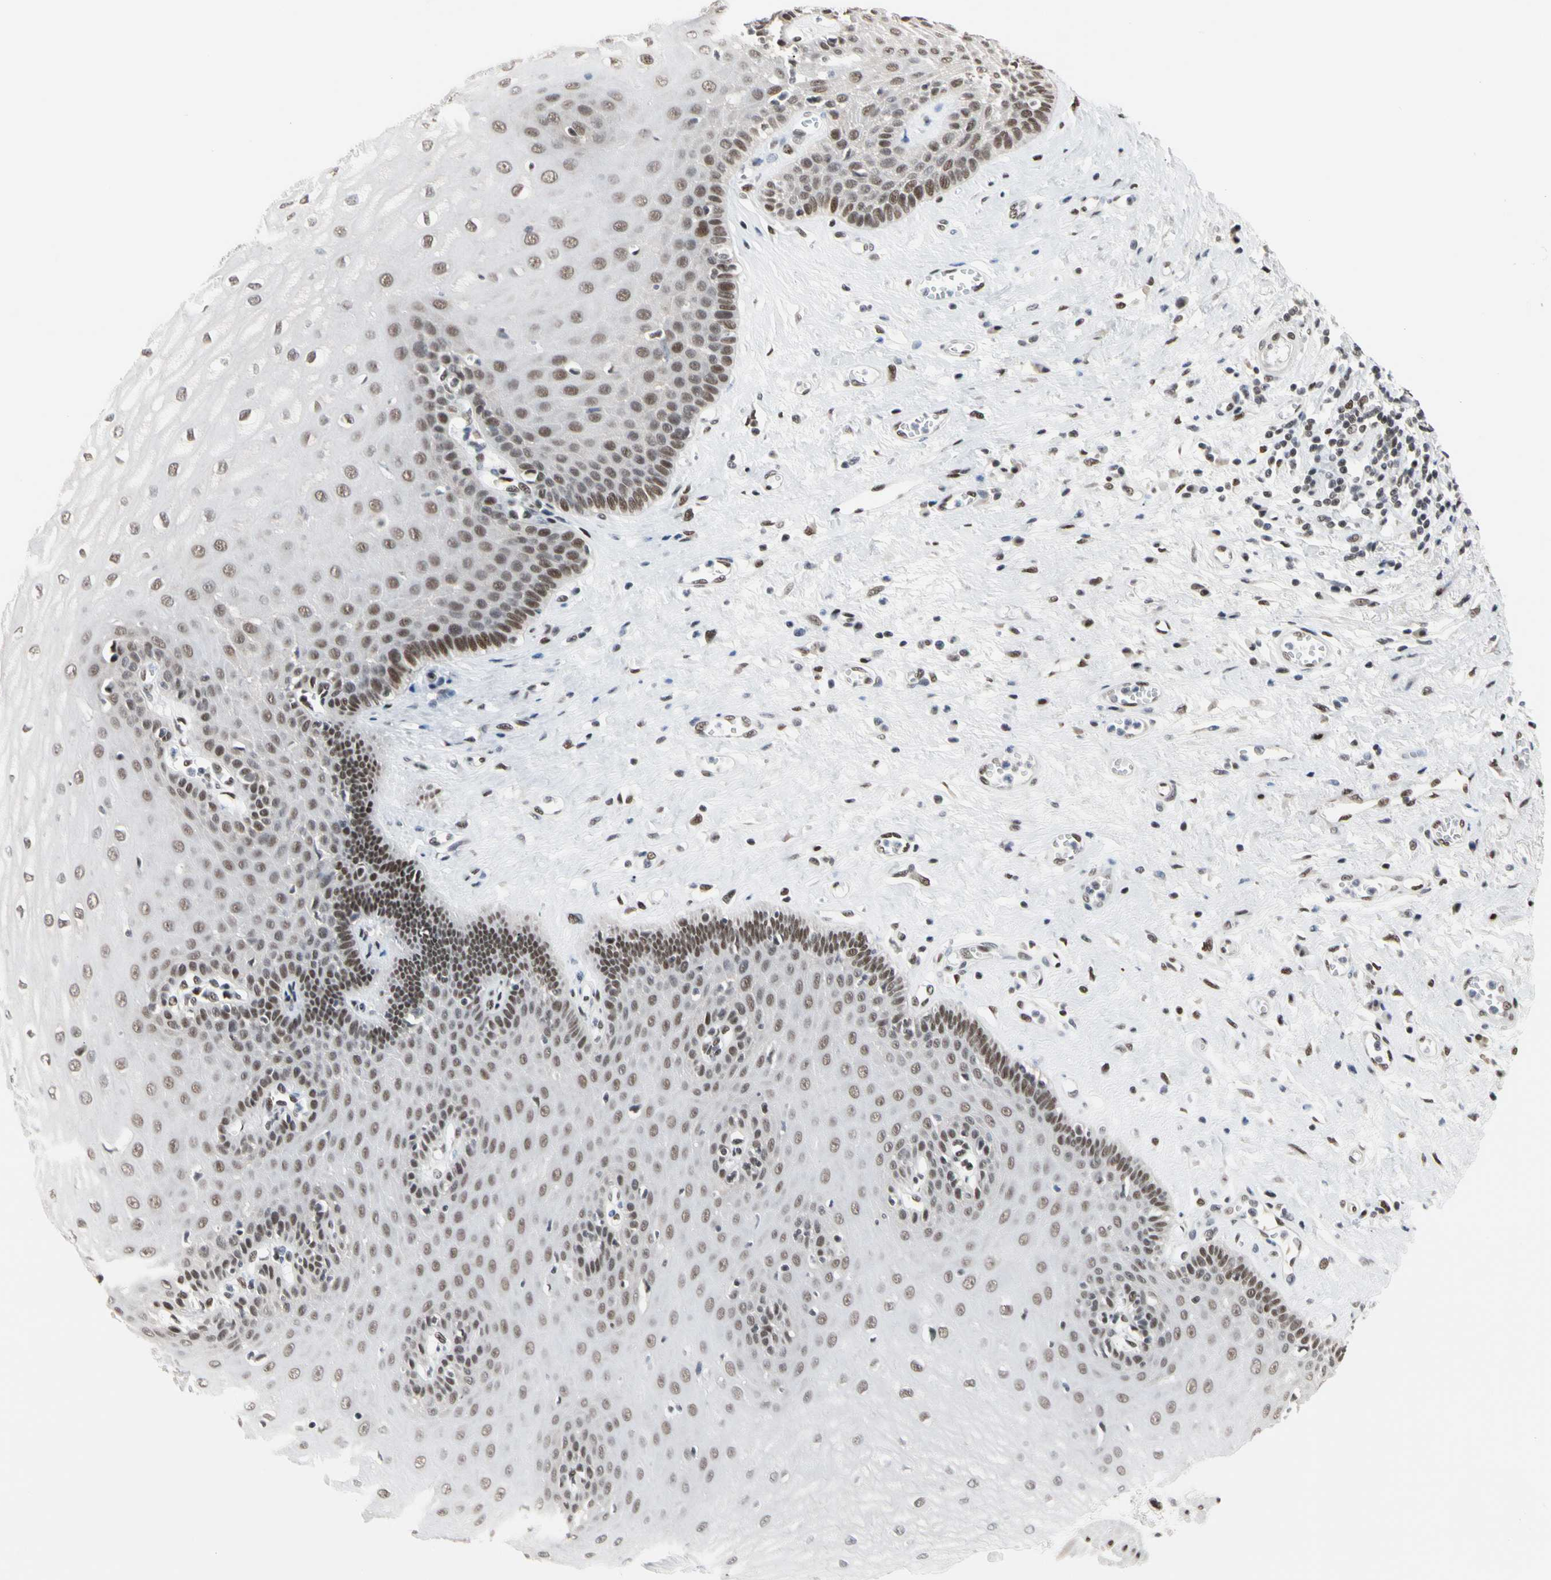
{"staining": {"intensity": "moderate", "quantity": ">75%", "location": "nuclear"}, "tissue": "esophagus", "cell_type": "Squamous epithelial cells", "image_type": "normal", "snomed": [{"axis": "morphology", "description": "Normal tissue, NOS"}, {"axis": "morphology", "description": "Squamous cell carcinoma, NOS"}, {"axis": "topography", "description": "Esophagus"}], "caption": "Squamous epithelial cells show medium levels of moderate nuclear staining in about >75% of cells in normal human esophagus.", "gene": "FAM98B", "patient": {"sex": "male", "age": 65}}